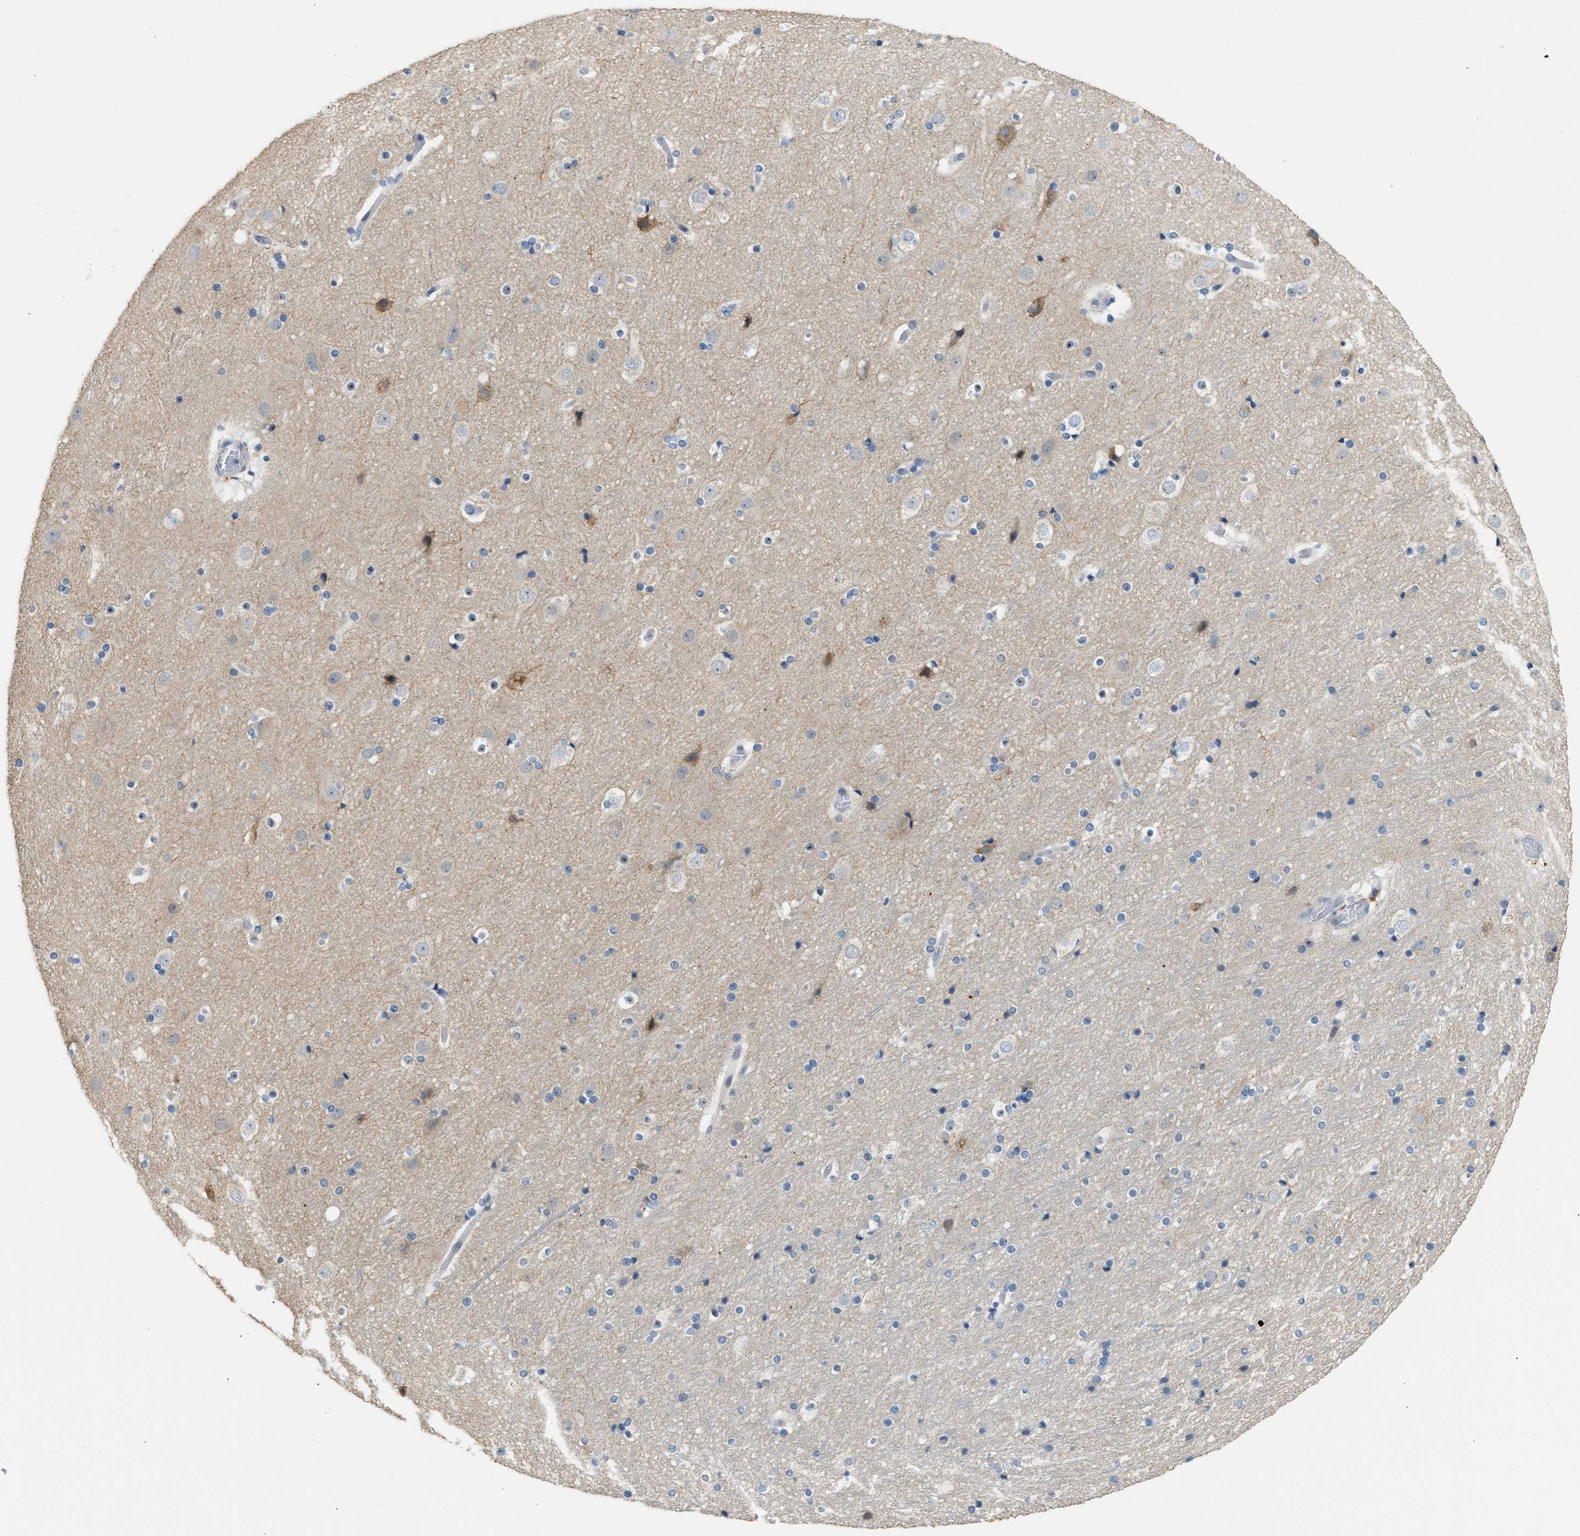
{"staining": {"intensity": "negative", "quantity": "none", "location": "none"}, "tissue": "cerebral cortex", "cell_type": "Endothelial cells", "image_type": "normal", "snomed": [{"axis": "morphology", "description": "Normal tissue, NOS"}, {"axis": "topography", "description": "Cerebral cortex"}], "caption": "The photomicrograph shows no staining of endothelial cells in unremarkable cerebral cortex. Brightfield microscopy of immunohistochemistry stained with DAB (brown) and hematoxylin (blue), captured at high magnification.", "gene": "KCNC2", "patient": {"sex": "male", "age": 57}}